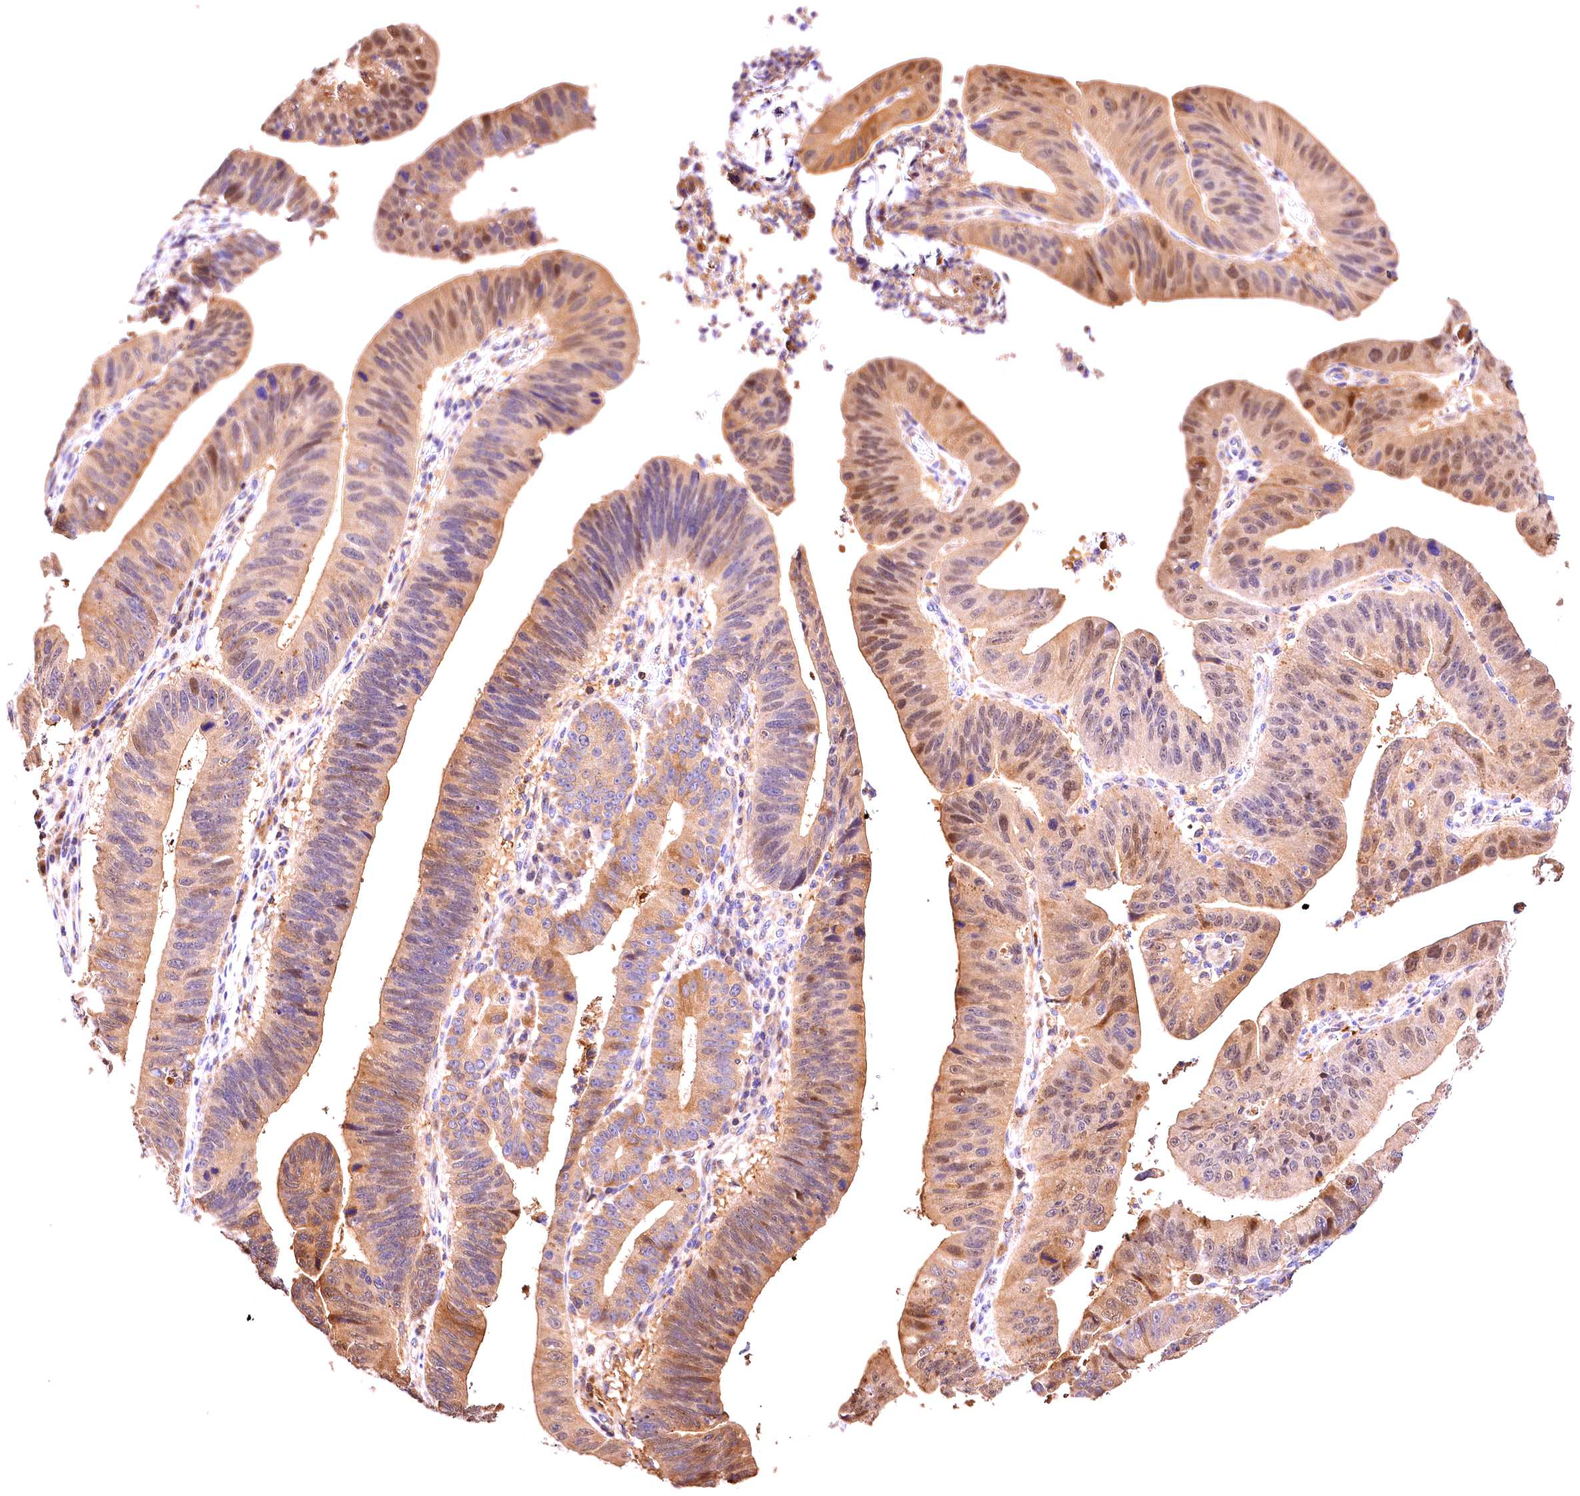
{"staining": {"intensity": "weak", "quantity": "25%-75%", "location": "cytoplasmic/membranous,nuclear"}, "tissue": "stomach cancer", "cell_type": "Tumor cells", "image_type": "cancer", "snomed": [{"axis": "morphology", "description": "Adenocarcinoma, NOS"}, {"axis": "topography", "description": "Stomach"}], "caption": "The histopathology image demonstrates staining of stomach cancer (adenocarcinoma), revealing weak cytoplasmic/membranous and nuclear protein positivity (brown color) within tumor cells.", "gene": "KPTN", "patient": {"sex": "male", "age": 59}}